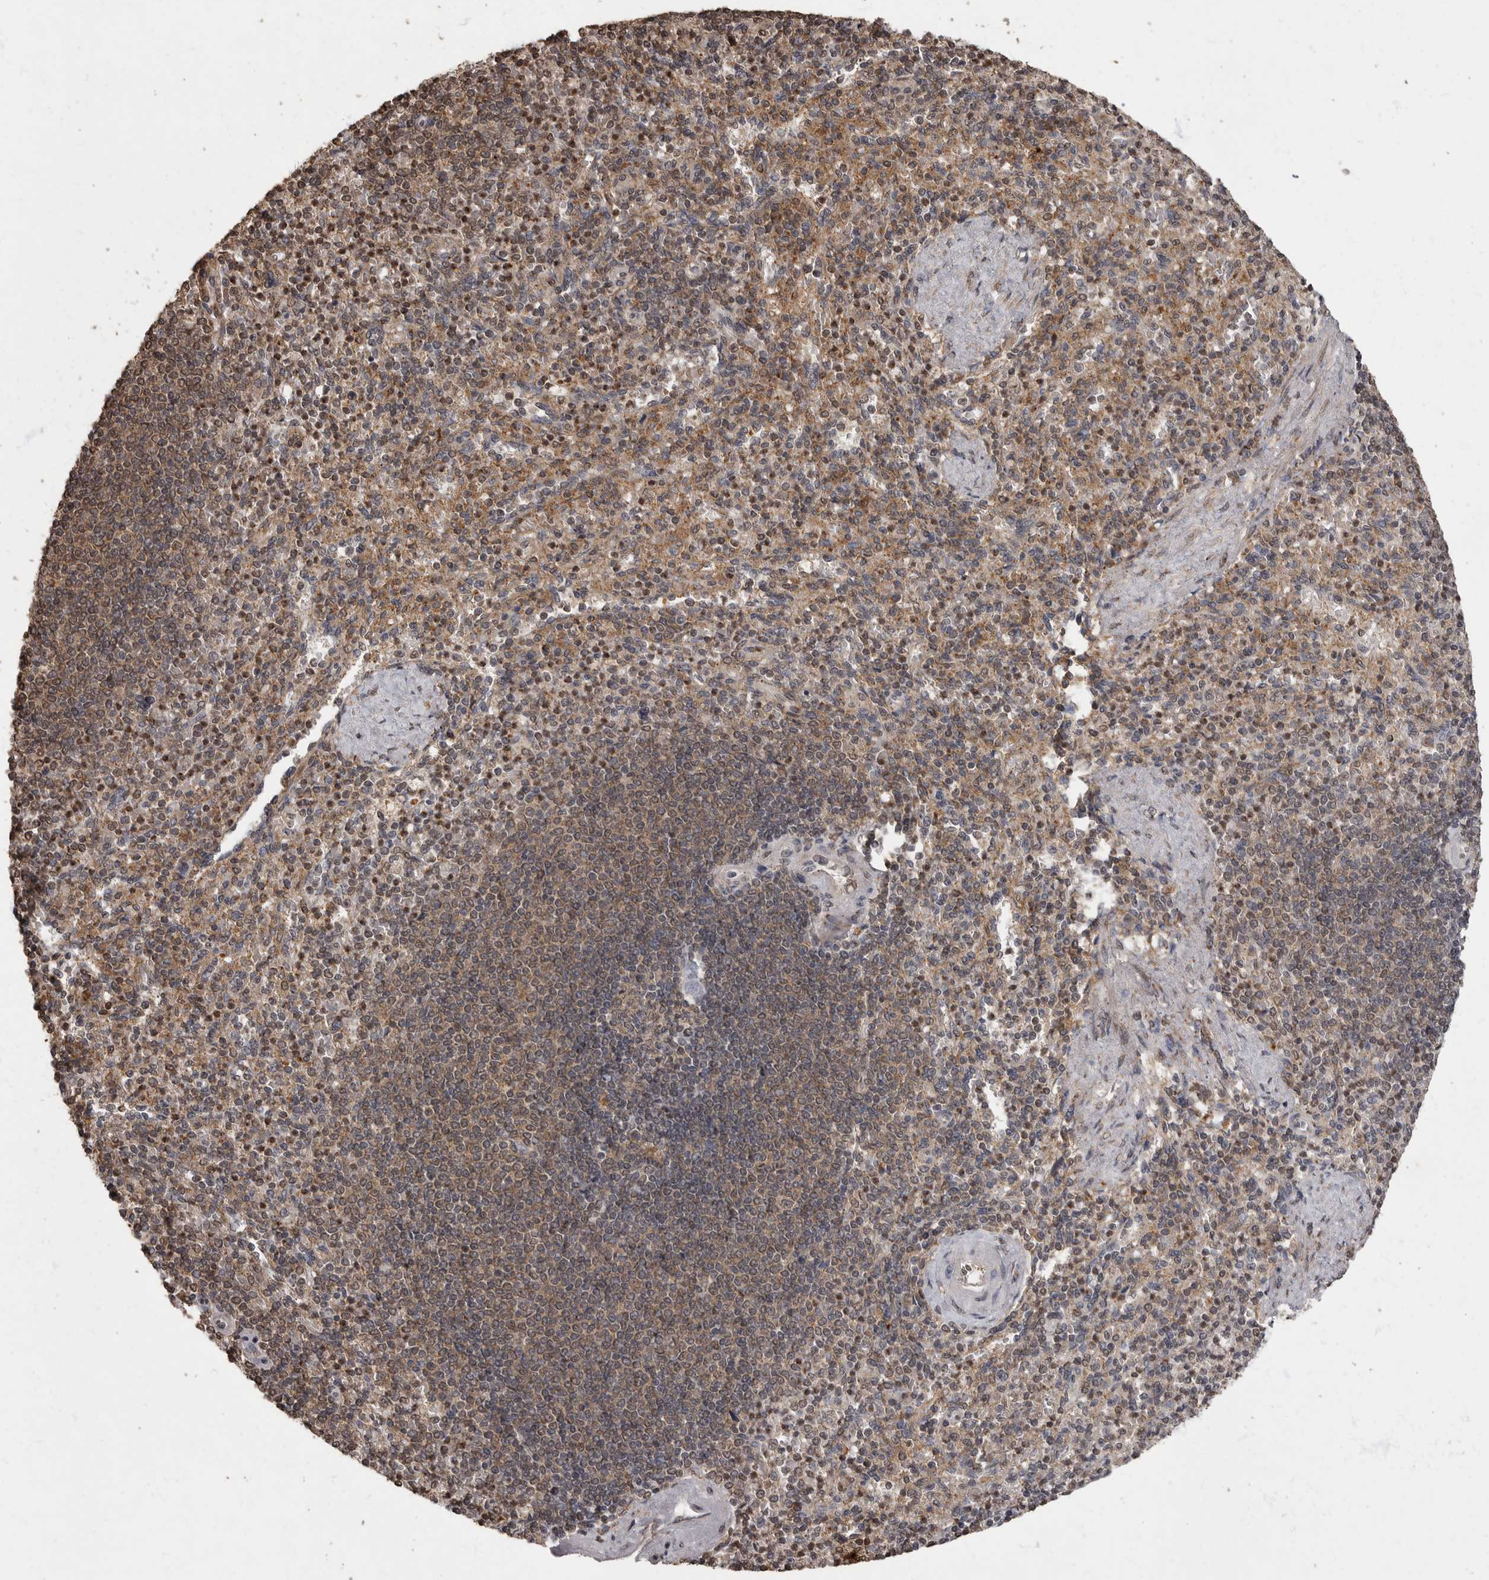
{"staining": {"intensity": "weak", "quantity": ">75%", "location": "cytoplasmic/membranous"}, "tissue": "spleen", "cell_type": "Cells in red pulp", "image_type": "normal", "snomed": [{"axis": "morphology", "description": "Normal tissue, NOS"}, {"axis": "topography", "description": "Spleen"}], "caption": "IHC of normal human spleen reveals low levels of weak cytoplasmic/membranous expression in about >75% of cells in red pulp.", "gene": "MAFG", "patient": {"sex": "female", "age": 74}}